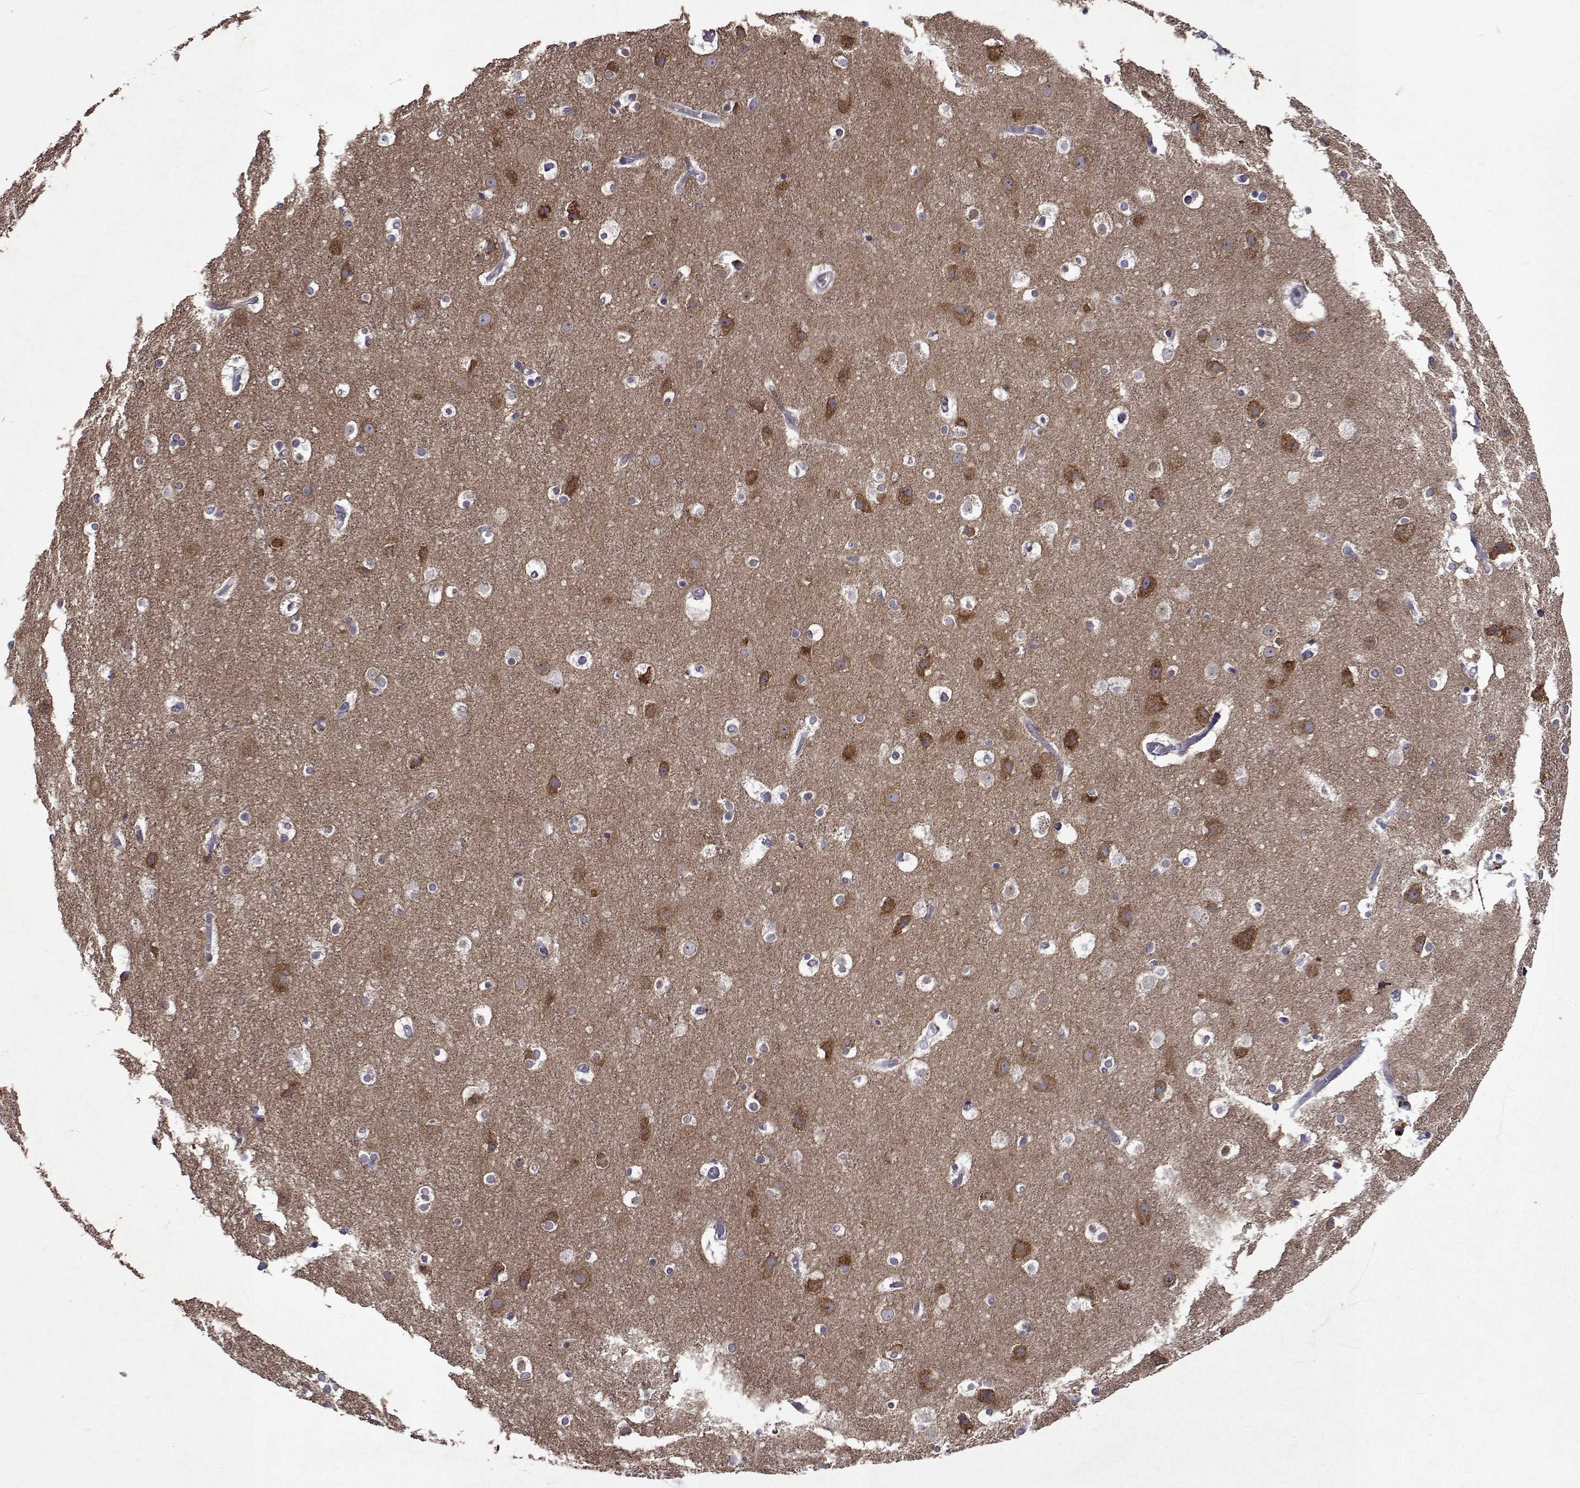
{"staining": {"intensity": "negative", "quantity": "none", "location": "none"}, "tissue": "cerebral cortex", "cell_type": "Endothelial cells", "image_type": "normal", "snomed": [{"axis": "morphology", "description": "Normal tissue, NOS"}, {"axis": "topography", "description": "Cerebral cortex"}], "caption": "IHC micrograph of normal cerebral cortex stained for a protein (brown), which reveals no expression in endothelial cells.", "gene": "TARBP2", "patient": {"sex": "female", "age": 52}}